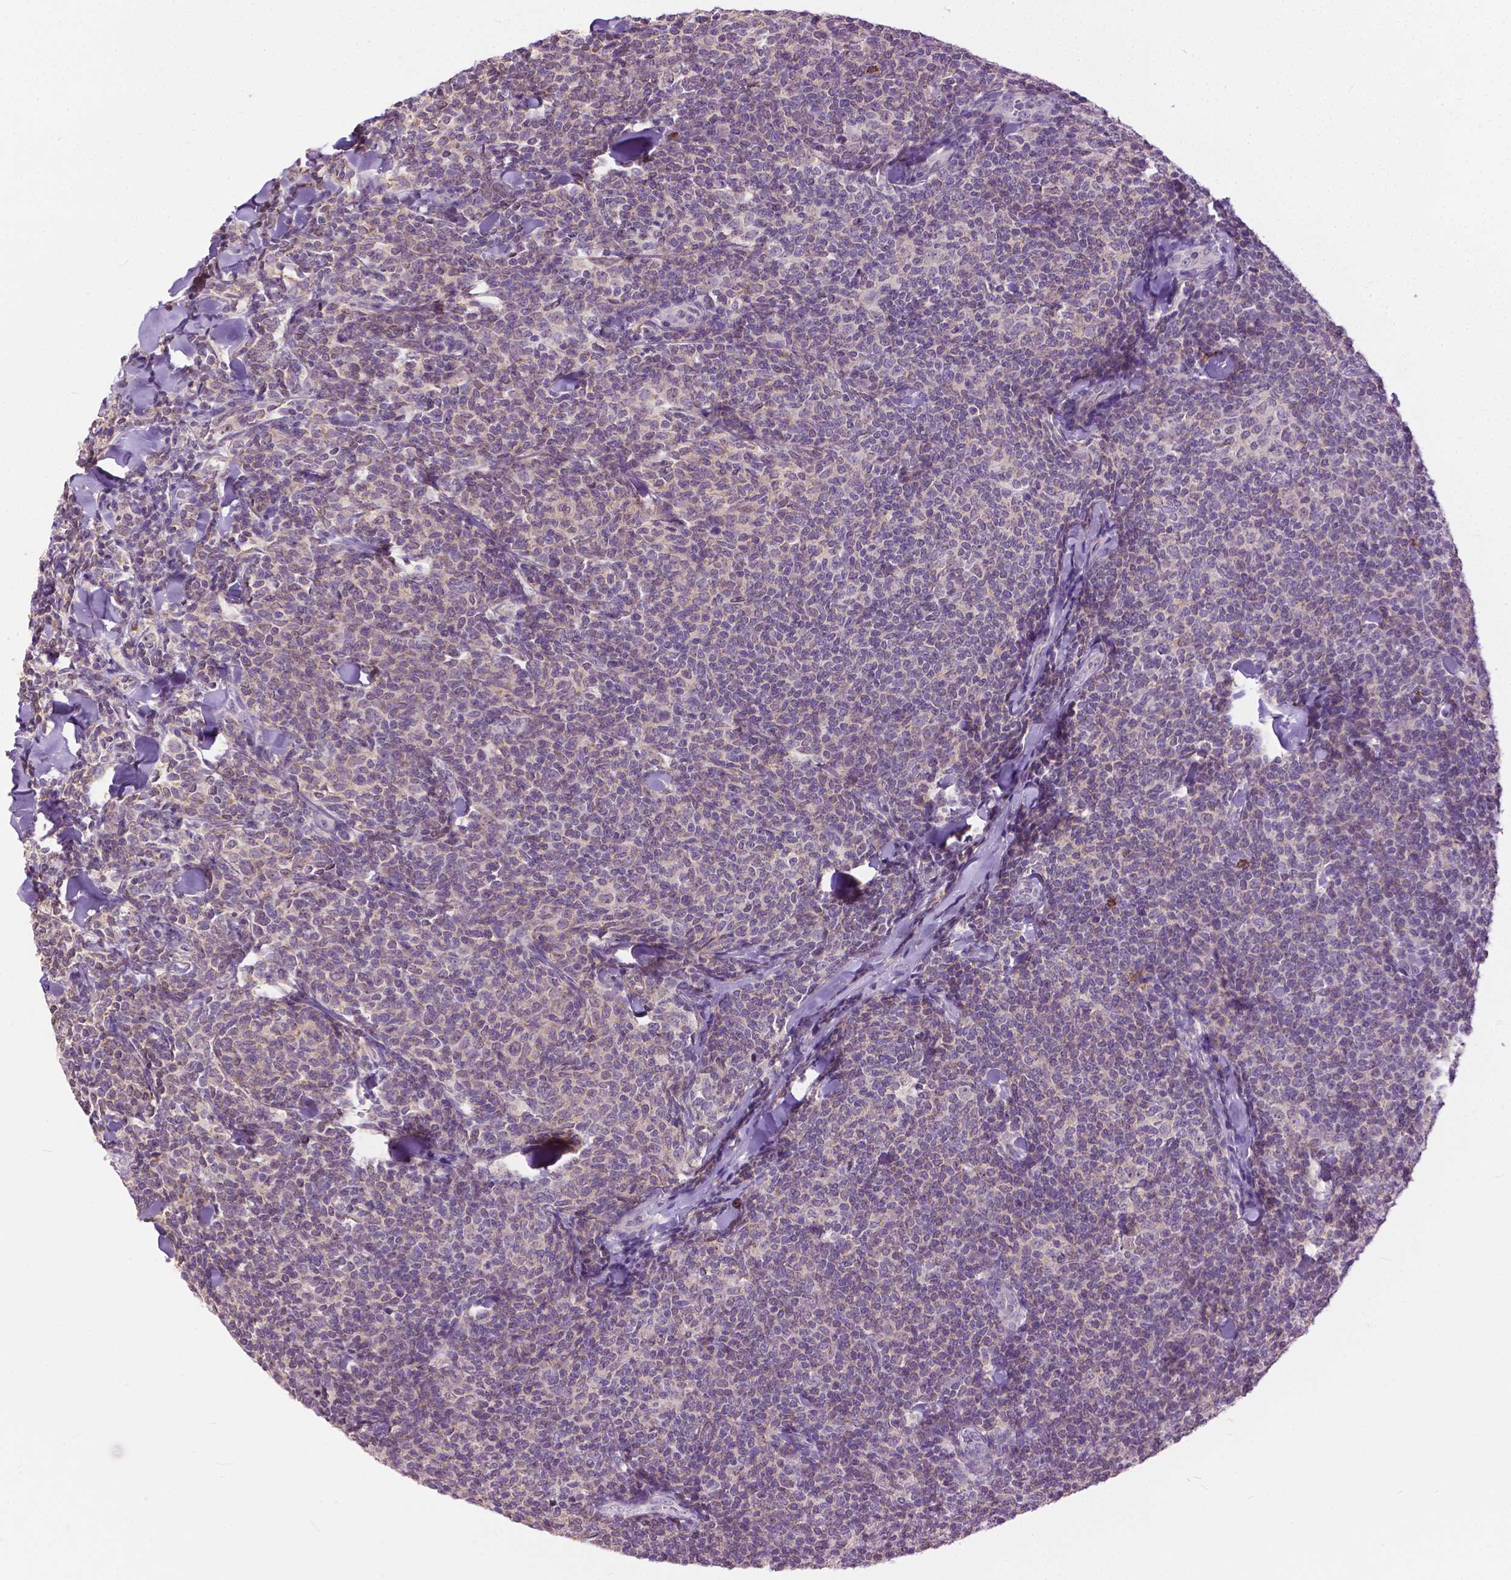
{"staining": {"intensity": "negative", "quantity": "none", "location": "none"}, "tissue": "lymphoma", "cell_type": "Tumor cells", "image_type": "cancer", "snomed": [{"axis": "morphology", "description": "Malignant lymphoma, non-Hodgkin's type, Low grade"}, {"axis": "topography", "description": "Lymph node"}], "caption": "This is a photomicrograph of immunohistochemistry staining of lymphoma, which shows no positivity in tumor cells.", "gene": "TTC9B", "patient": {"sex": "female", "age": 56}}